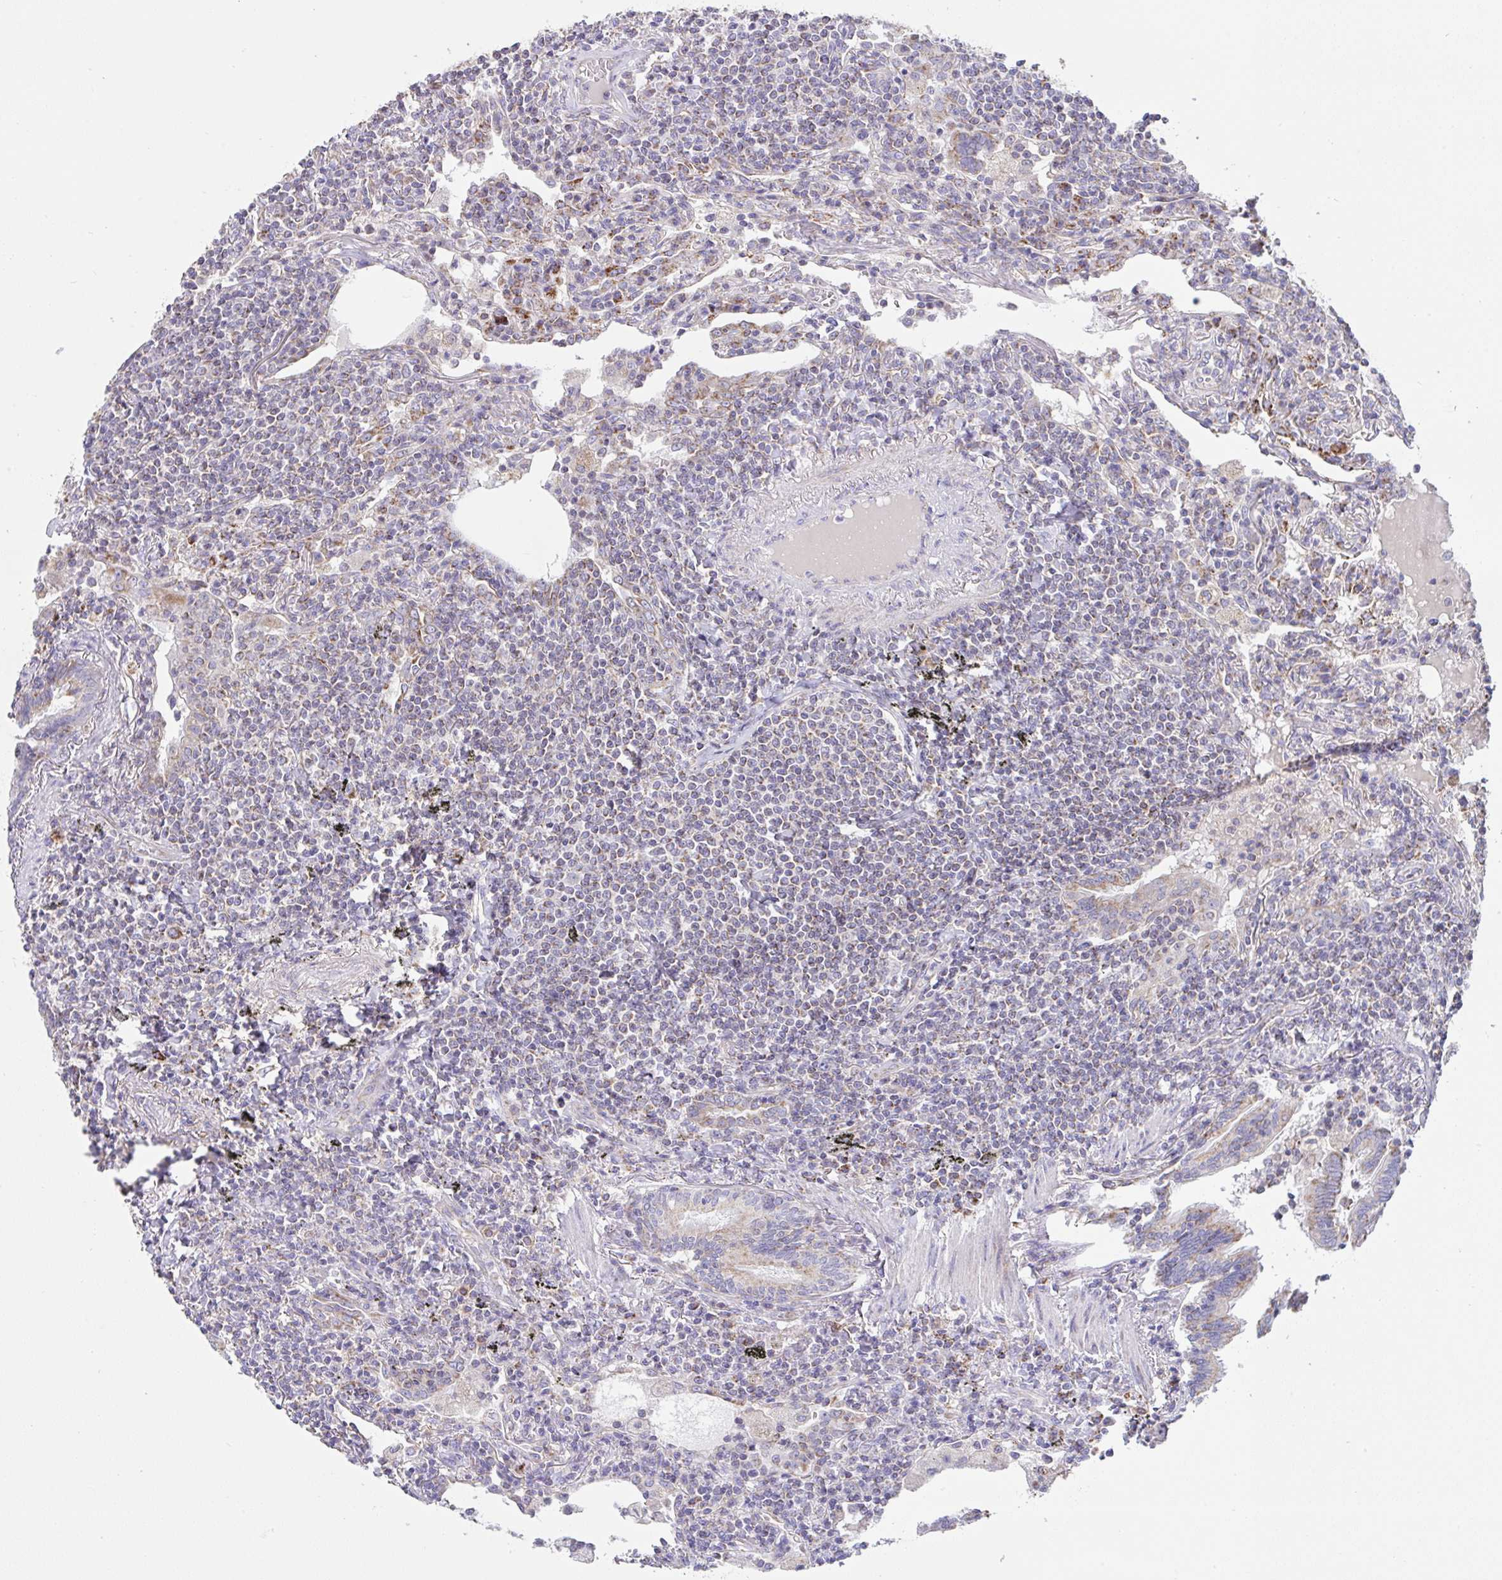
{"staining": {"intensity": "moderate", "quantity": "<25%", "location": "cytoplasmic/membranous"}, "tissue": "lymphoma", "cell_type": "Tumor cells", "image_type": "cancer", "snomed": [{"axis": "morphology", "description": "Malignant lymphoma, non-Hodgkin's type, Low grade"}, {"axis": "topography", "description": "Lung"}], "caption": "Human low-grade malignant lymphoma, non-Hodgkin's type stained for a protein (brown) displays moderate cytoplasmic/membranous positive positivity in about <25% of tumor cells.", "gene": "DOK7", "patient": {"sex": "female", "age": 71}}